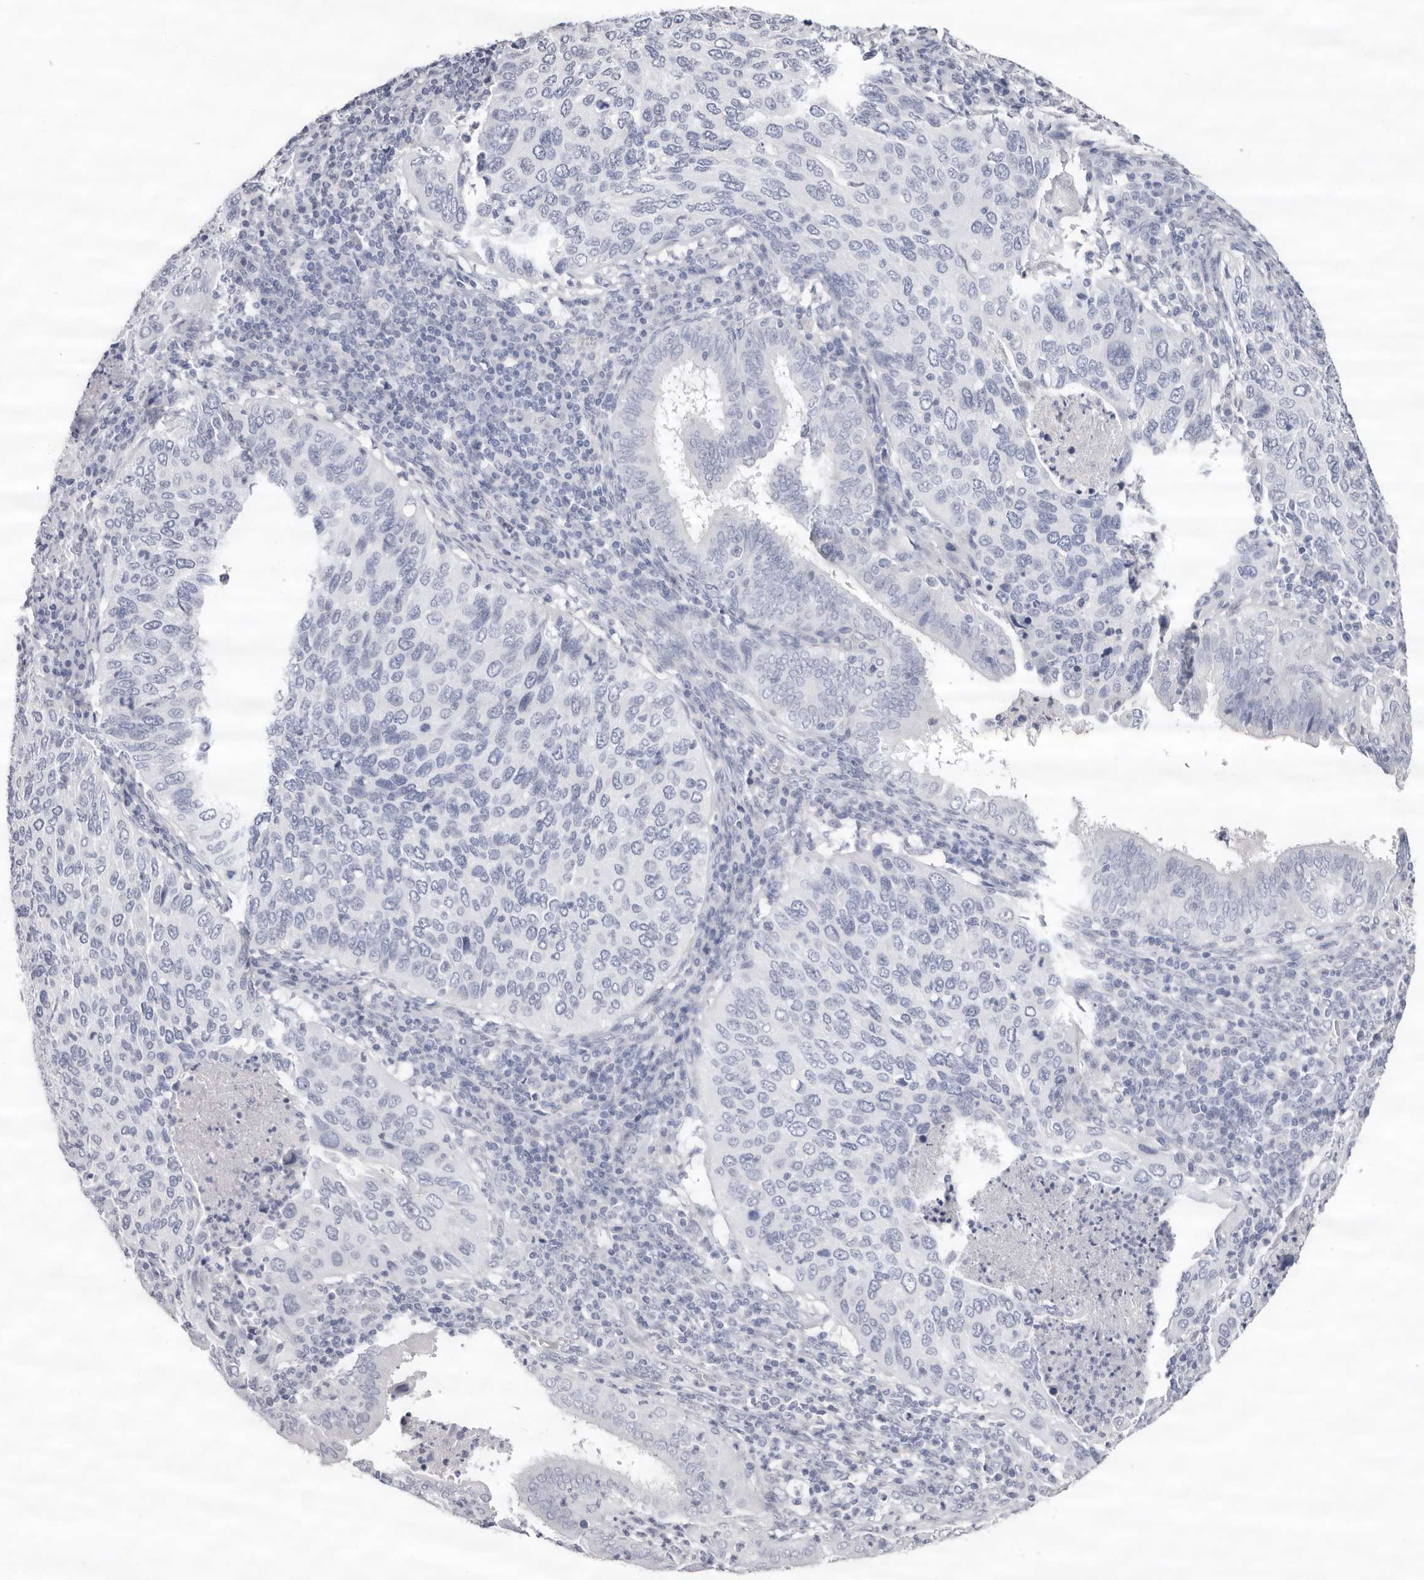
{"staining": {"intensity": "negative", "quantity": "none", "location": "none"}, "tissue": "cervical cancer", "cell_type": "Tumor cells", "image_type": "cancer", "snomed": [{"axis": "morphology", "description": "Squamous cell carcinoma, NOS"}, {"axis": "topography", "description": "Cervix"}], "caption": "Cervical squamous cell carcinoma was stained to show a protein in brown. There is no significant staining in tumor cells.", "gene": "LPO", "patient": {"sex": "female", "age": 38}}